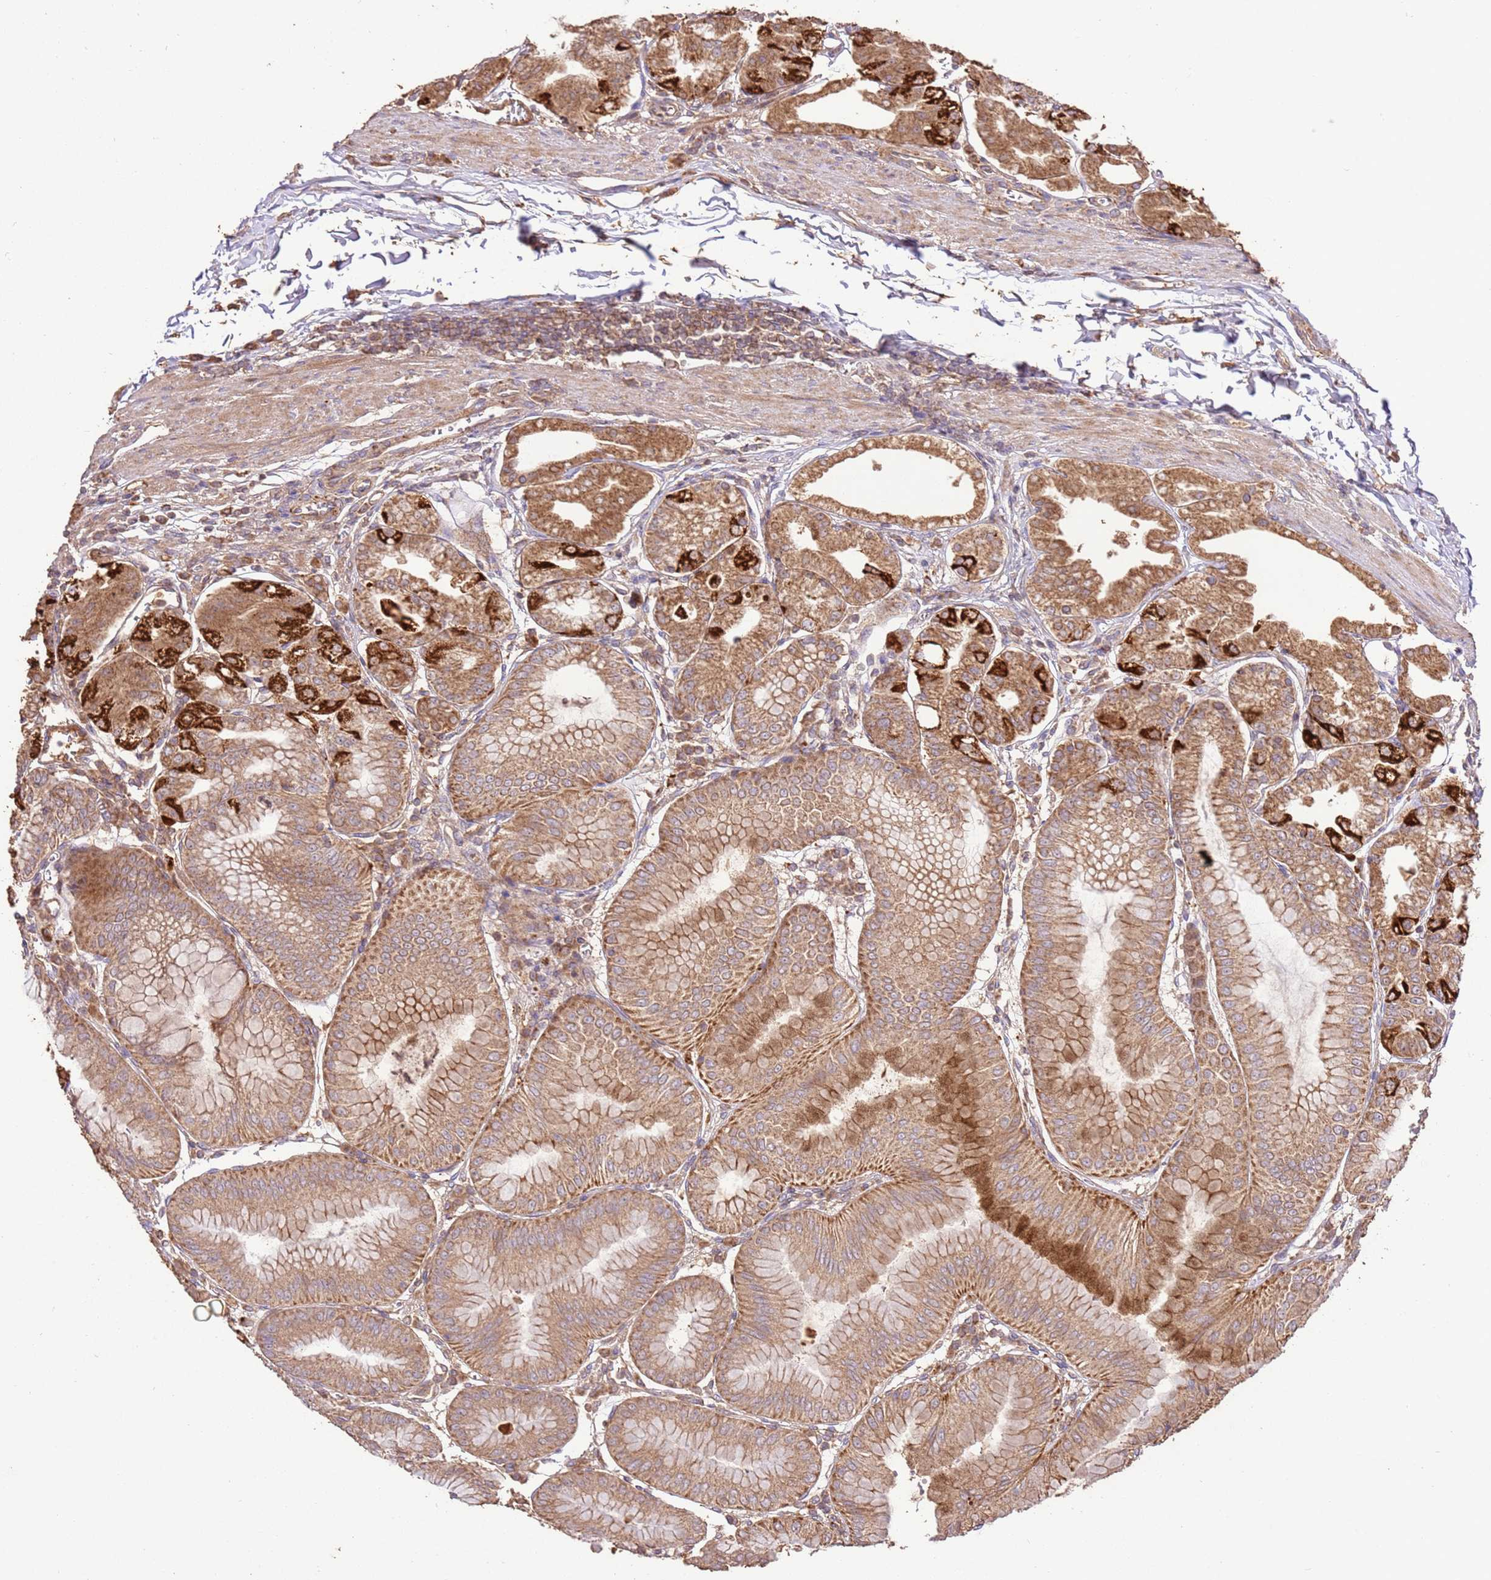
{"staining": {"intensity": "strong", "quantity": "<25%", "location": "cytoplasmic/membranous"}, "tissue": "stomach", "cell_type": "Glandular cells", "image_type": "normal", "snomed": [{"axis": "morphology", "description": "Normal tissue, NOS"}, {"axis": "topography", "description": "Stomach, lower"}], "caption": "Immunohistochemistry photomicrograph of unremarkable stomach: stomach stained using immunohistochemistry displays medium levels of strong protein expression localized specifically in the cytoplasmic/membranous of glandular cells, appearing as a cytoplasmic/membranous brown color.", "gene": "LRRC28", "patient": {"sex": "male", "age": 71}}